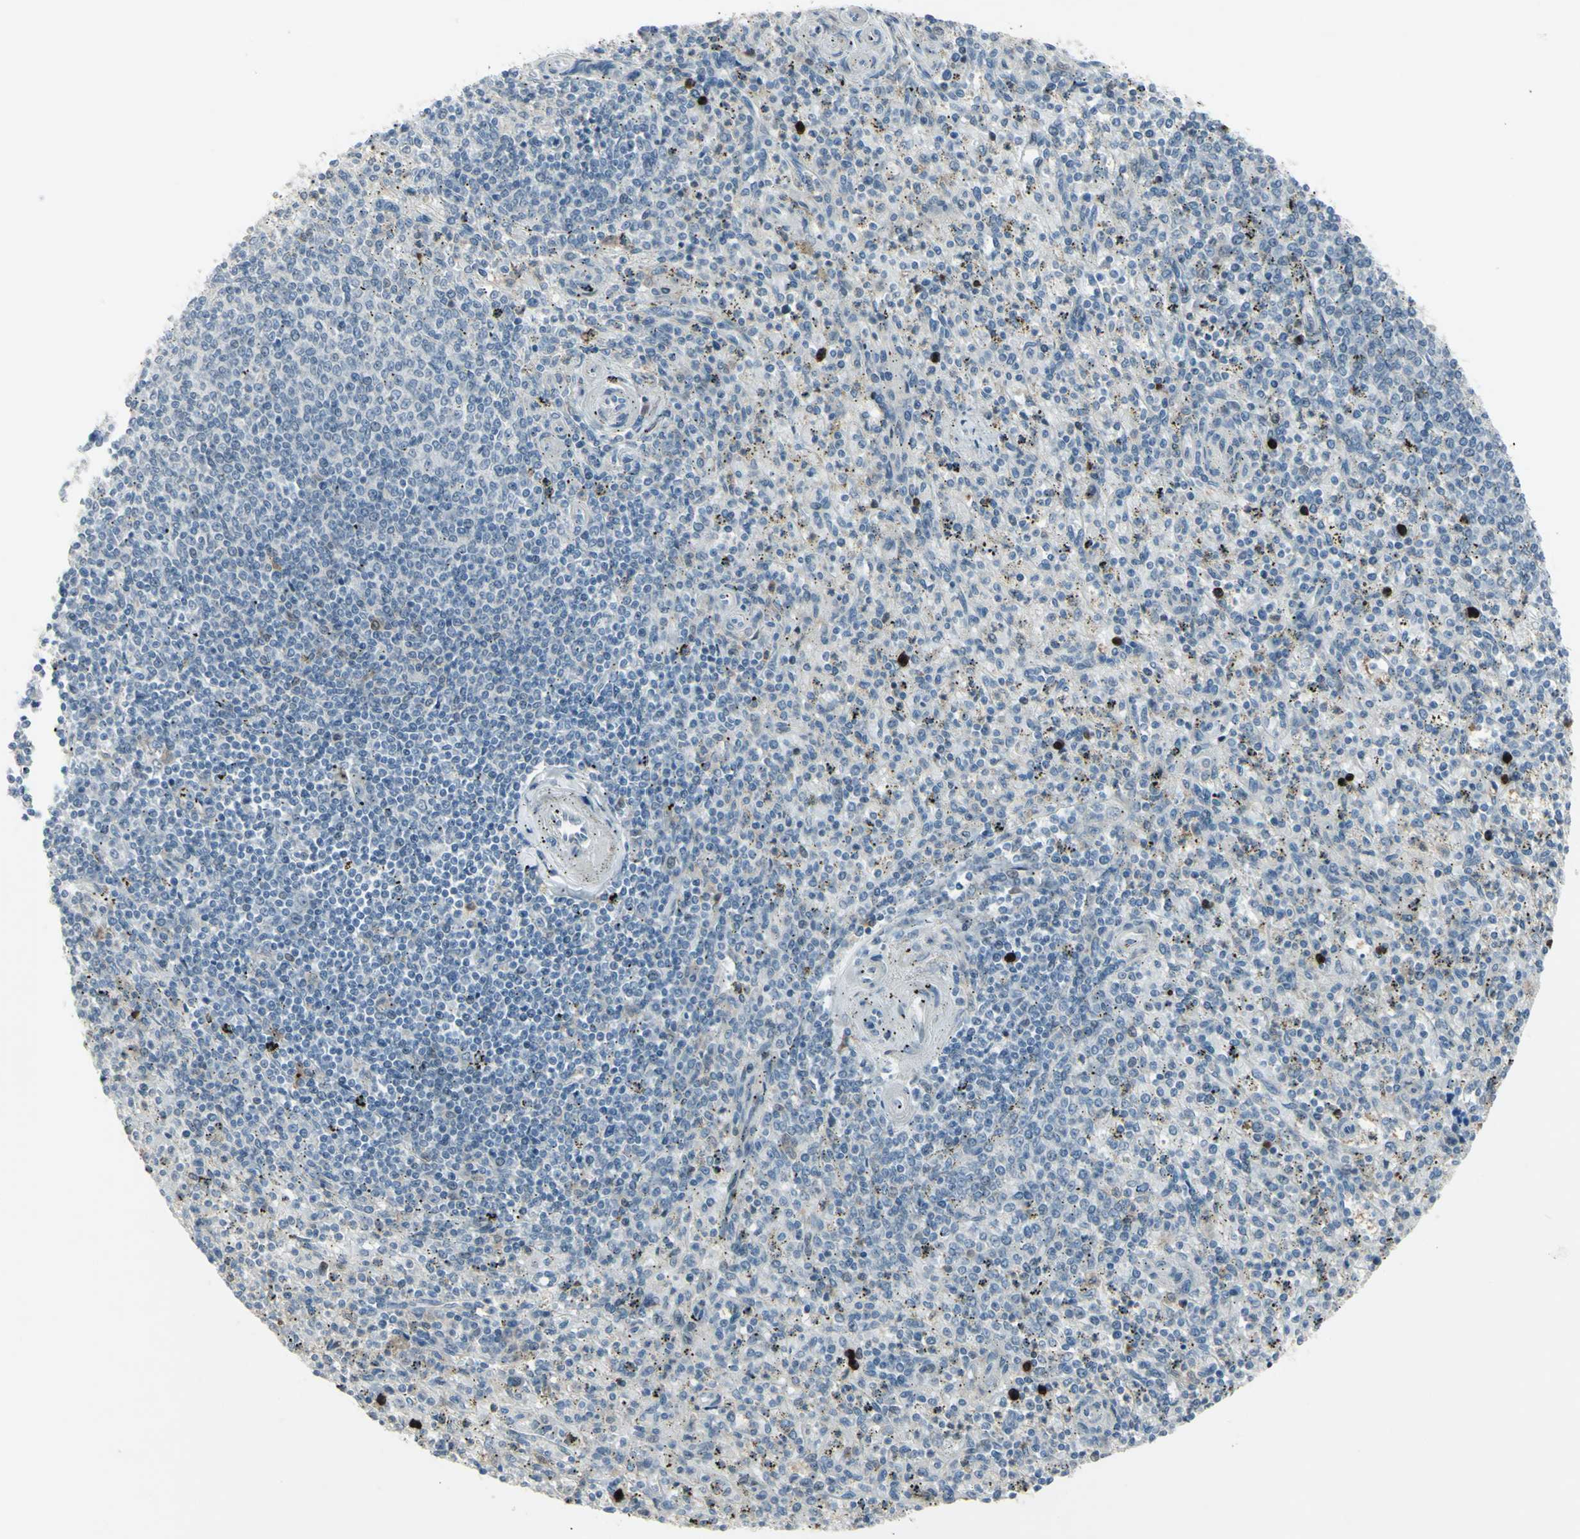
{"staining": {"intensity": "weak", "quantity": "25%-75%", "location": "cytoplasmic/membranous"}, "tissue": "spleen", "cell_type": "Cells in red pulp", "image_type": "normal", "snomed": [{"axis": "morphology", "description": "Normal tissue, NOS"}, {"axis": "topography", "description": "Spleen"}], "caption": "IHC (DAB (3,3'-diaminobenzidine)) staining of unremarkable human spleen demonstrates weak cytoplasmic/membranous protein staining in about 25%-75% of cells in red pulp.", "gene": "ETNK1", "patient": {"sex": "male", "age": 72}}